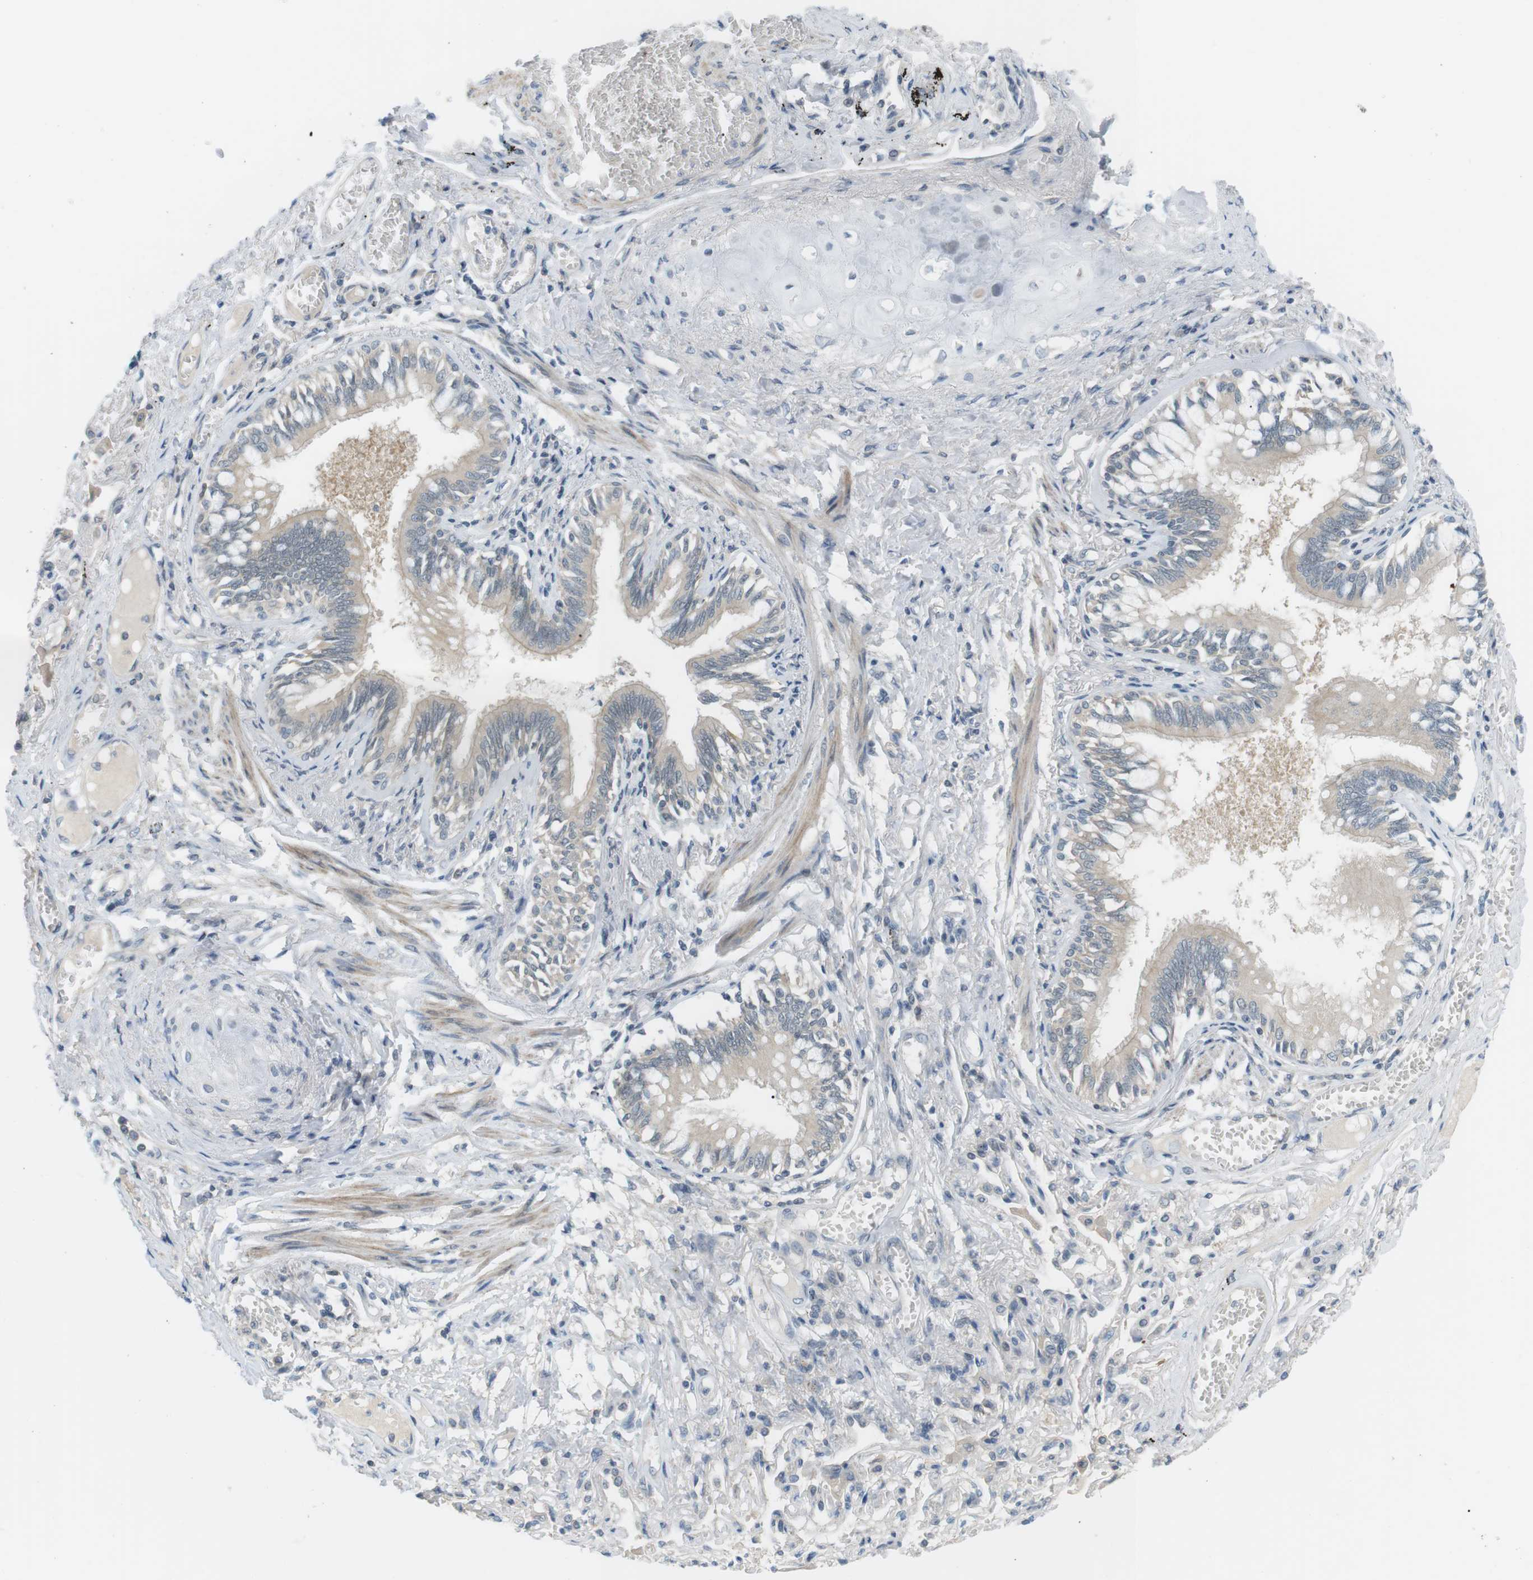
{"staining": {"intensity": "weak", "quantity": "<25%", "location": "cytoplasmic/membranous"}, "tissue": "bronchus", "cell_type": "Respiratory epithelial cells", "image_type": "normal", "snomed": [{"axis": "morphology", "description": "Normal tissue, NOS"}, {"axis": "morphology", "description": "Inflammation, NOS"}, {"axis": "topography", "description": "Cartilage tissue"}, {"axis": "topography", "description": "Lung"}], "caption": "Immunohistochemistry (IHC) histopathology image of unremarkable bronchus: human bronchus stained with DAB (3,3'-diaminobenzidine) displays no significant protein expression in respiratory epithelial cells. (DAB immunohistochemistry (IHC) visualized using brightfield microscopy, high magnification).", "gene": "RTN3", "patient": {"sex": "male", "age": 71}}